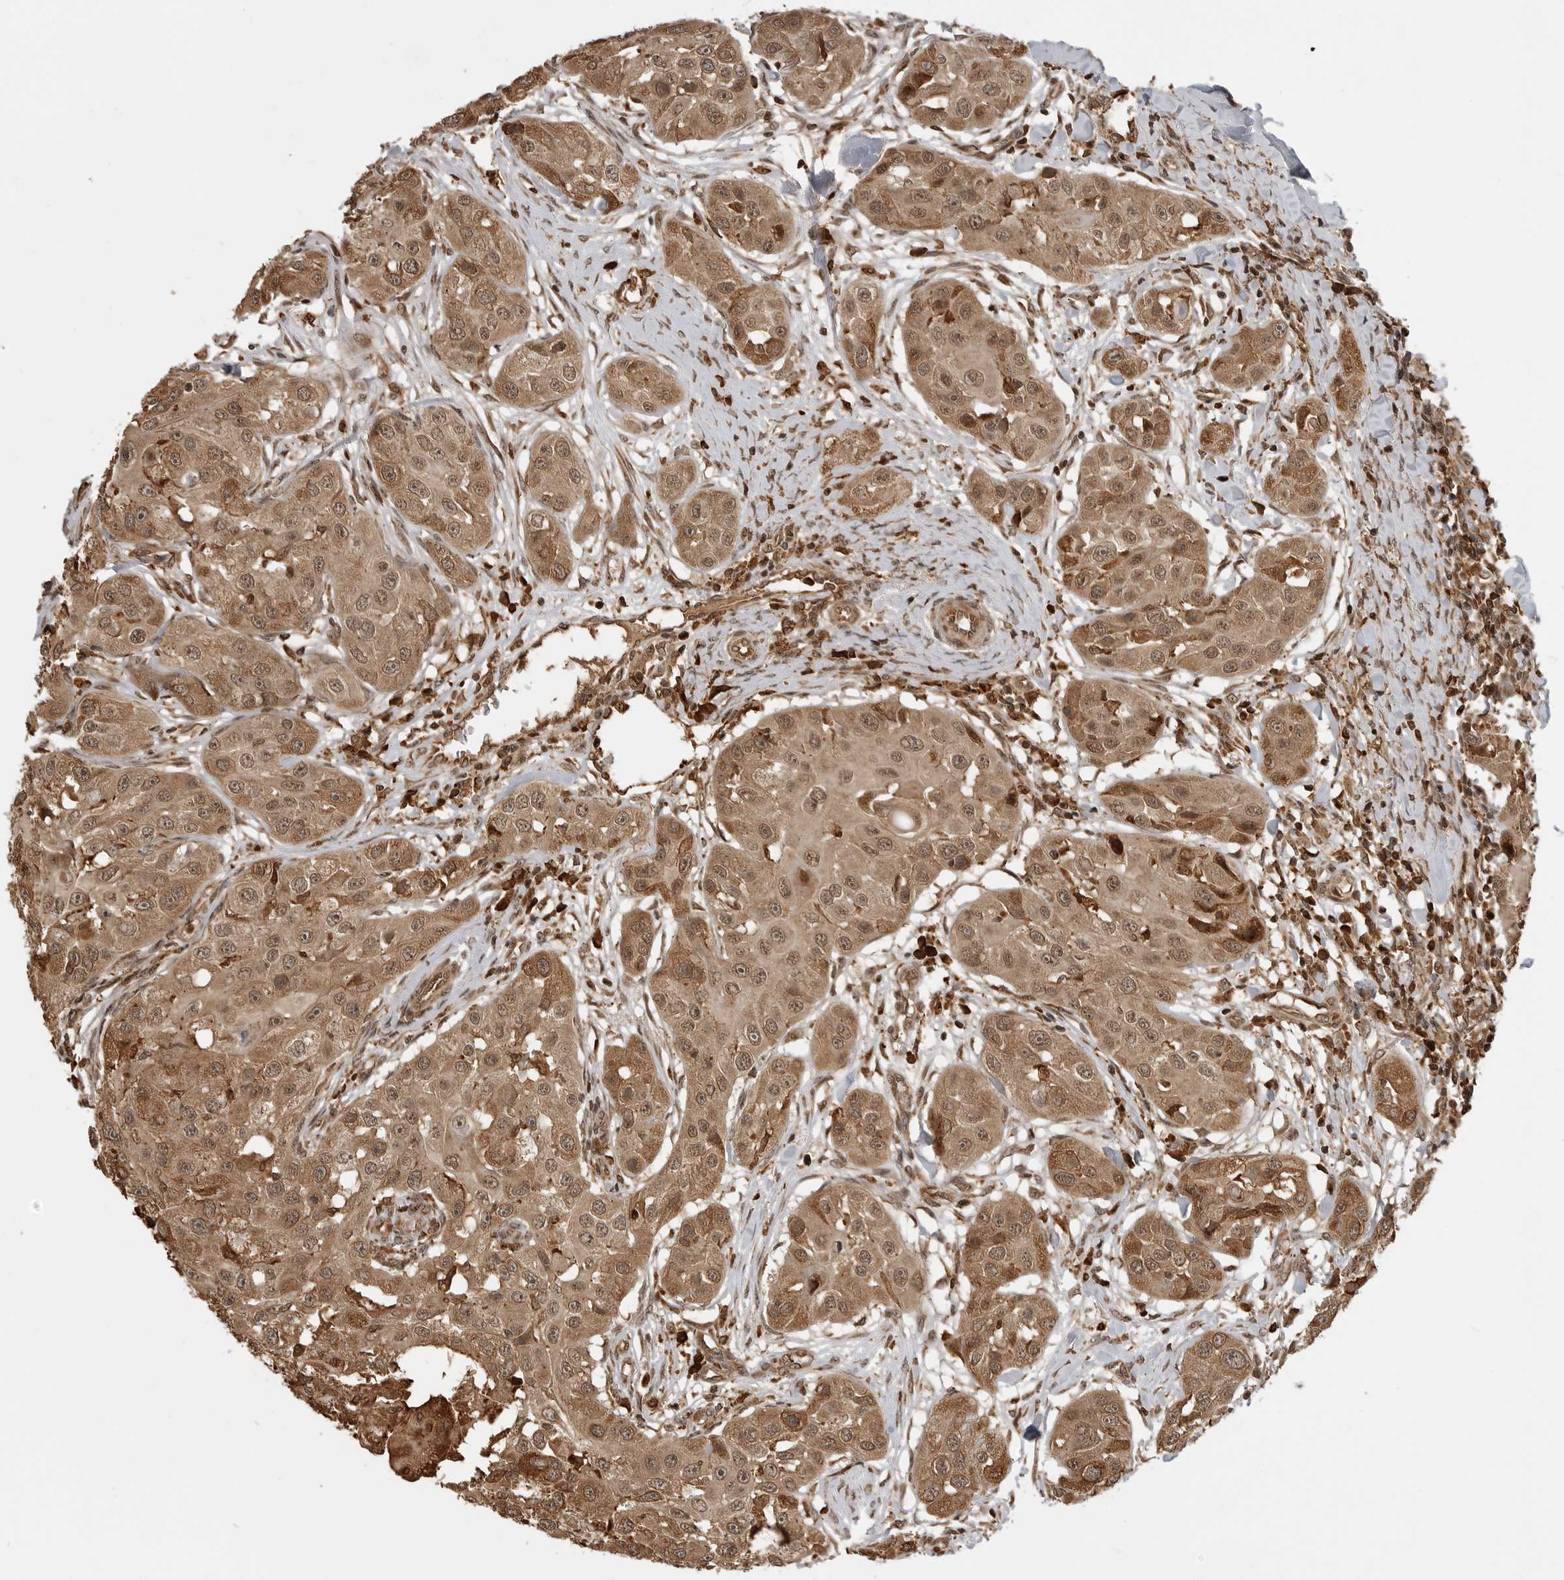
{"staining": {"intensity": "moderate", "quantity": ">75%", "location": "cytoplasmic/membranous,nuclear"}, "tissue": "head and neck cancer", "cell_type": "Tumor cells", "image_type": "cancer", "snomed": [{"axis": "morphology", "description": "Normal tissue, NOS"}, {"axis": "morphology", "description": "Squamous cell carcinoma, NOS"}, {"axis": "topography", "description": "Skeletal muscle"}, {"axis": "topography", "description": "Head-Neck"}], "caption": "Head and neck squamous cell carcinoma stained for a protein (brown) displays moderate cytoplasmic/membranous and nuclear positive positivity in approximately >75% of tumor cells.", "gene": "BMP2K", "patient": {"sex": "male", "age": 51}}